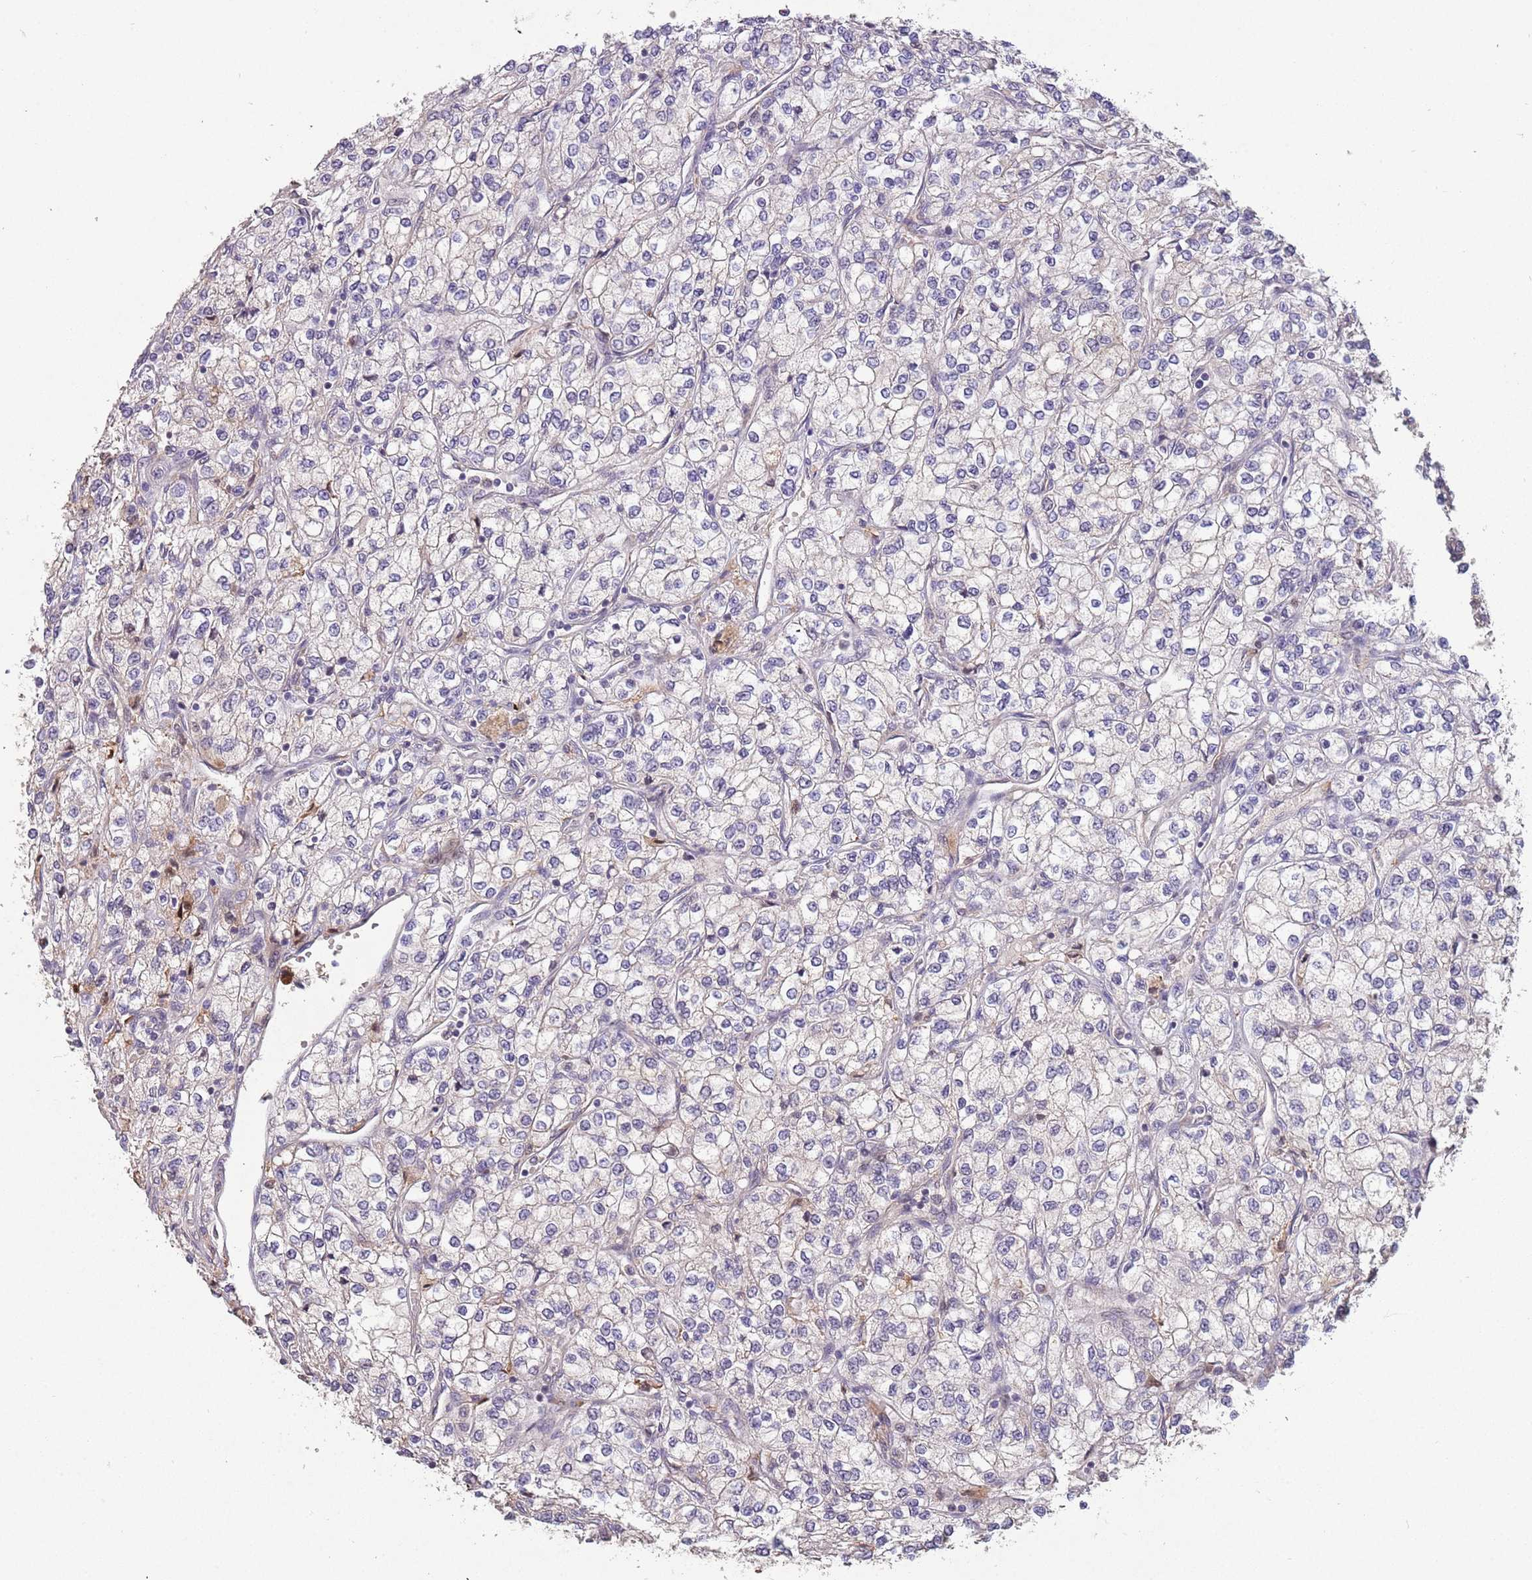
{"staining": {"intensity": "negative", "quantity": "none", "location": "none"}, "tissue": "renal cancer", "cell_type": "Tumor cells", "image_type": "cancer", "snomed": [{"axis": "morphology", "description": "Adenocarcinoma, NOS"}, {"axis": "topography", "description": "Kidney"}], "caption": "The micrograph displays no staining of tumor cells in renal adenocarcinoma.", "gene": "ZNF639", "patient": {"sex": "male", "age": 80}}